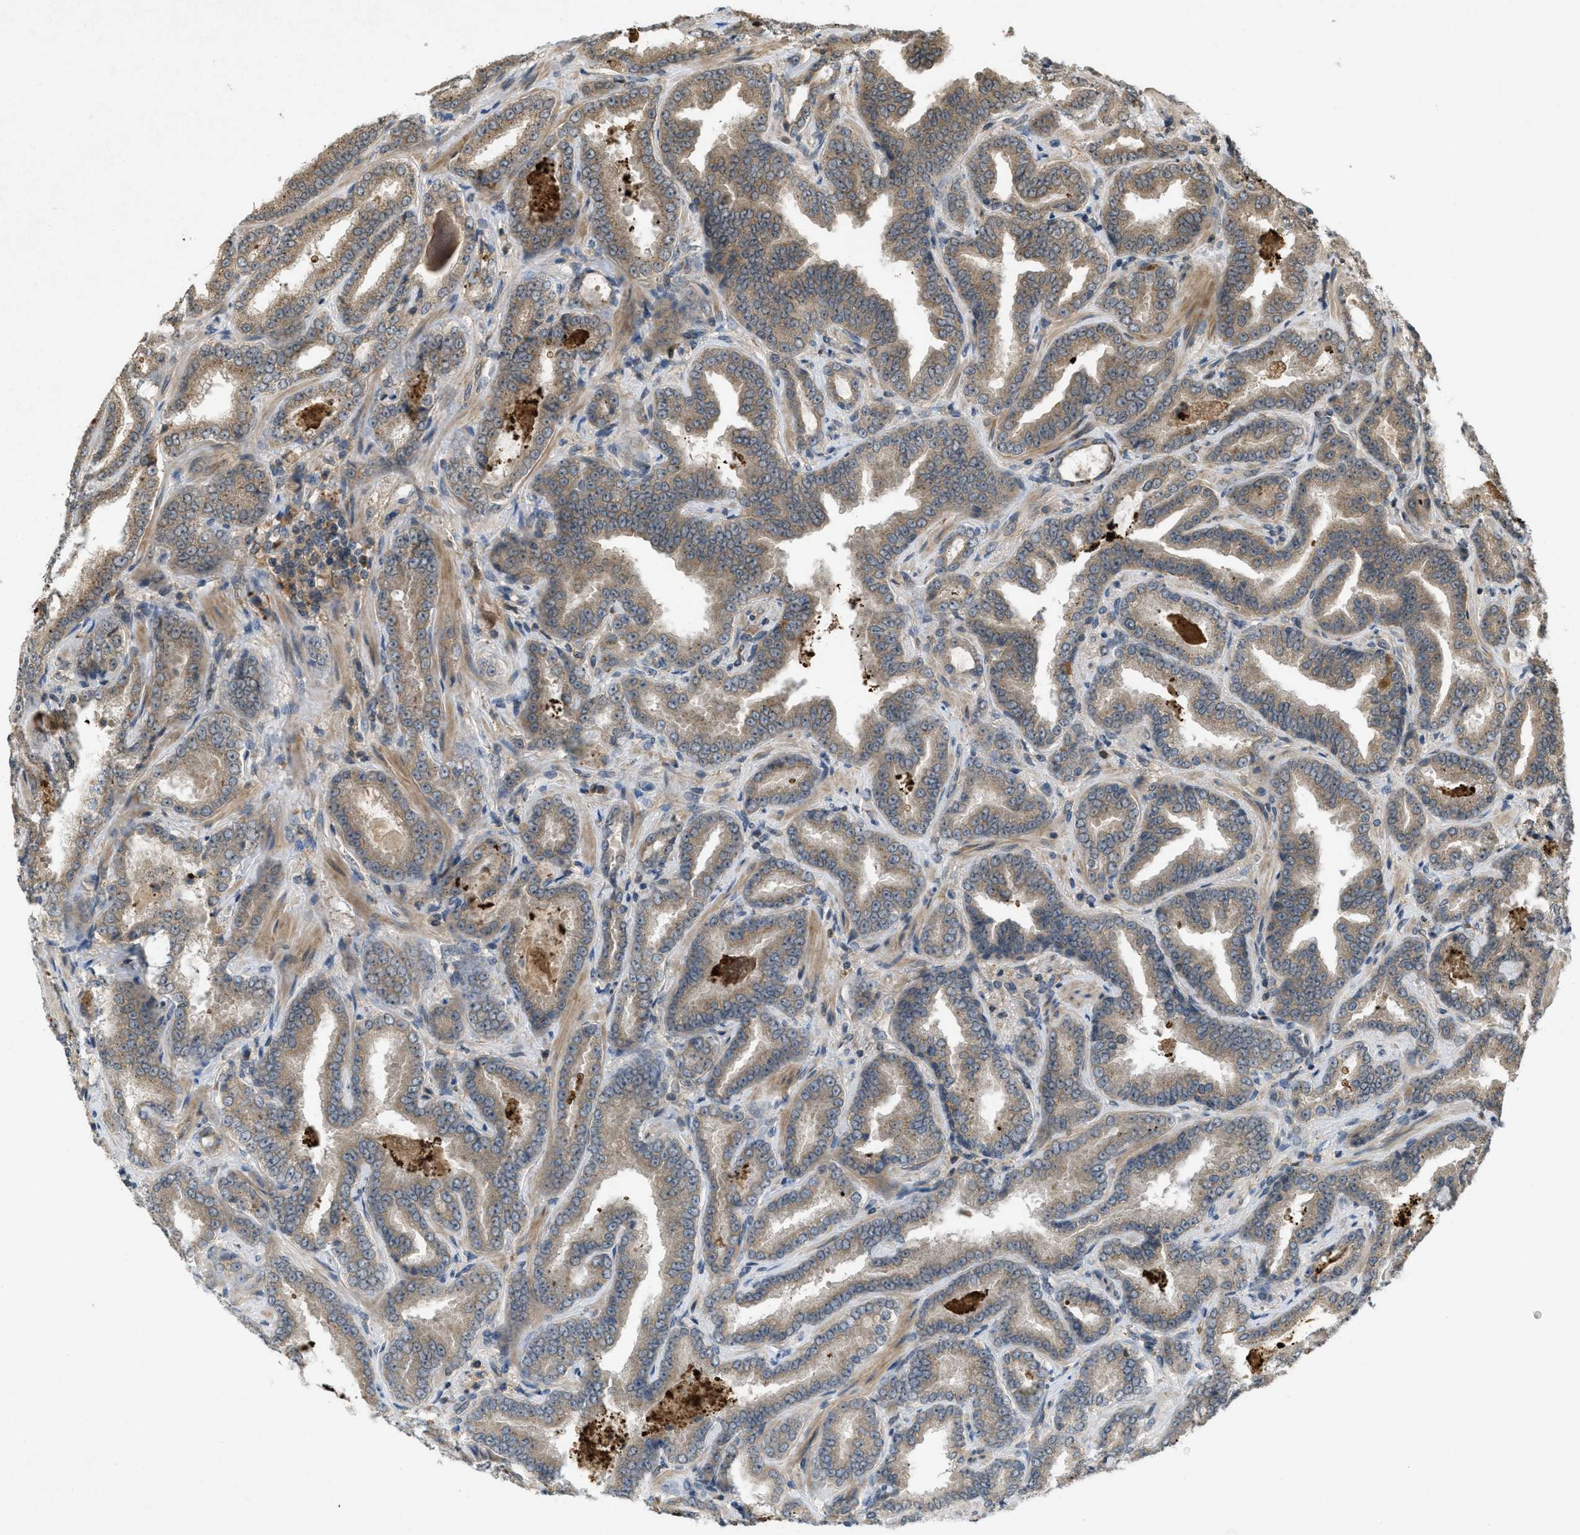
{"staining": {"intensity": "moderate", "quantity": ">75%", "location": "cytoplasmic/membranous"}, "tissue": "prostate cancer", "cell_type": "Tumor cells", "image_type": "cancer", "snomed": [{"axis": "morphology", "description": "Adenocarcinoma, Low grade"}, {"axis": "topography", "description": "Prostate"}], "caption": "Protein analysis of prostate adenocarcinoma (low-grade) tissue exhibits moderate cytoplasmic/membranous staining in approximately >75% of tumor cells.", "gene": "ATG7", "patient": {"sex": "male", "age": 60}}